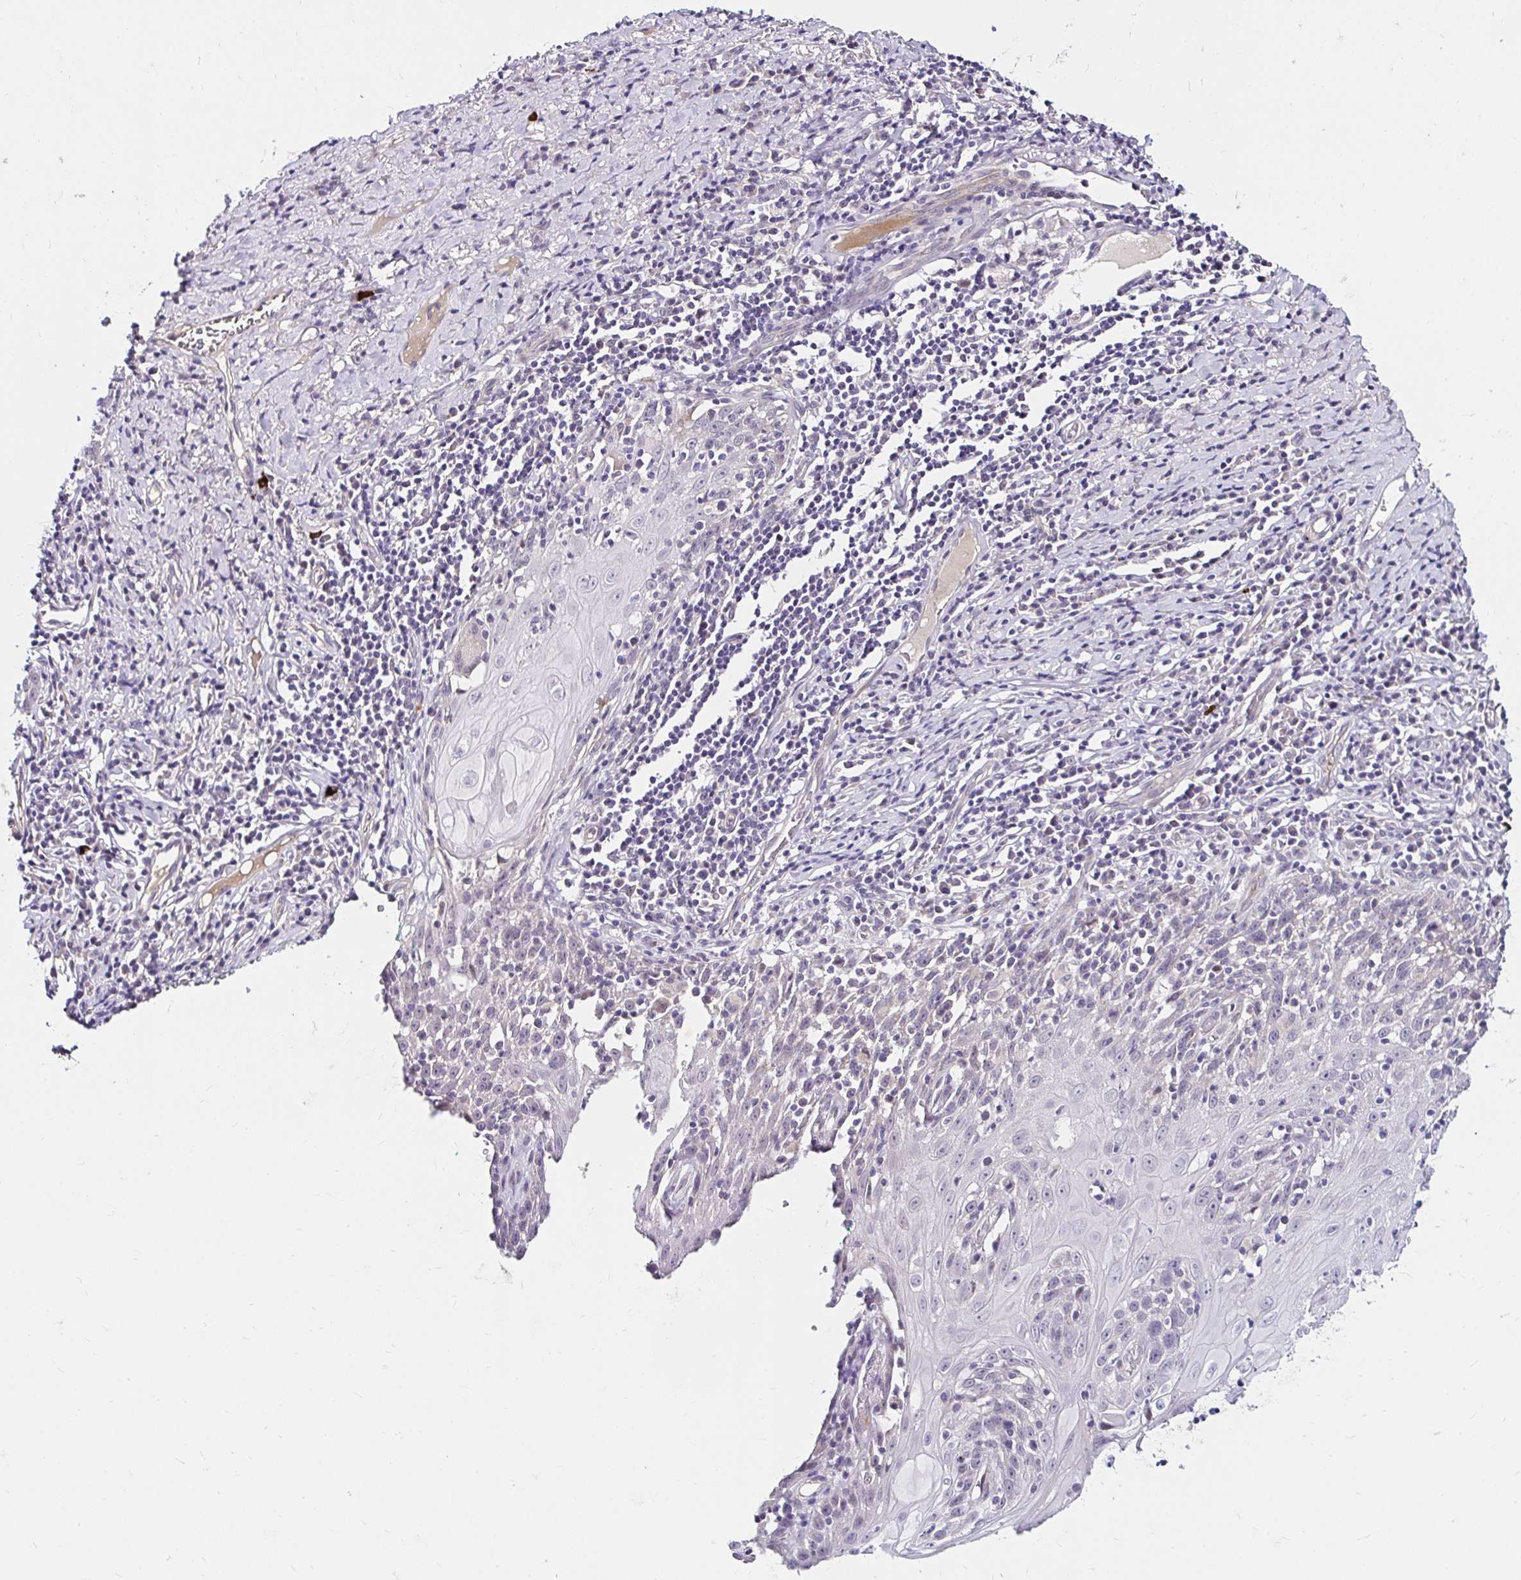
{"staining": {"intensity": "negative", "quantity": "none", "location": "none"}, "tissue": "skin cancer", "cell_type": "Tumor cells", "image_type": "cancer", "snomed": [{"axis": "morphology", "description": "Squamous cell carcinoma, NOS"}, {"axis": "topography", "description": "Skin"}, {"axis": "topography", "description": "Vulva"}], "caption": "Tumor cells show no significant staining in squamous cell carcinoma (skin).", "gene": "GUCY1A1", "patient": {"sex": "female", "age": 76}}